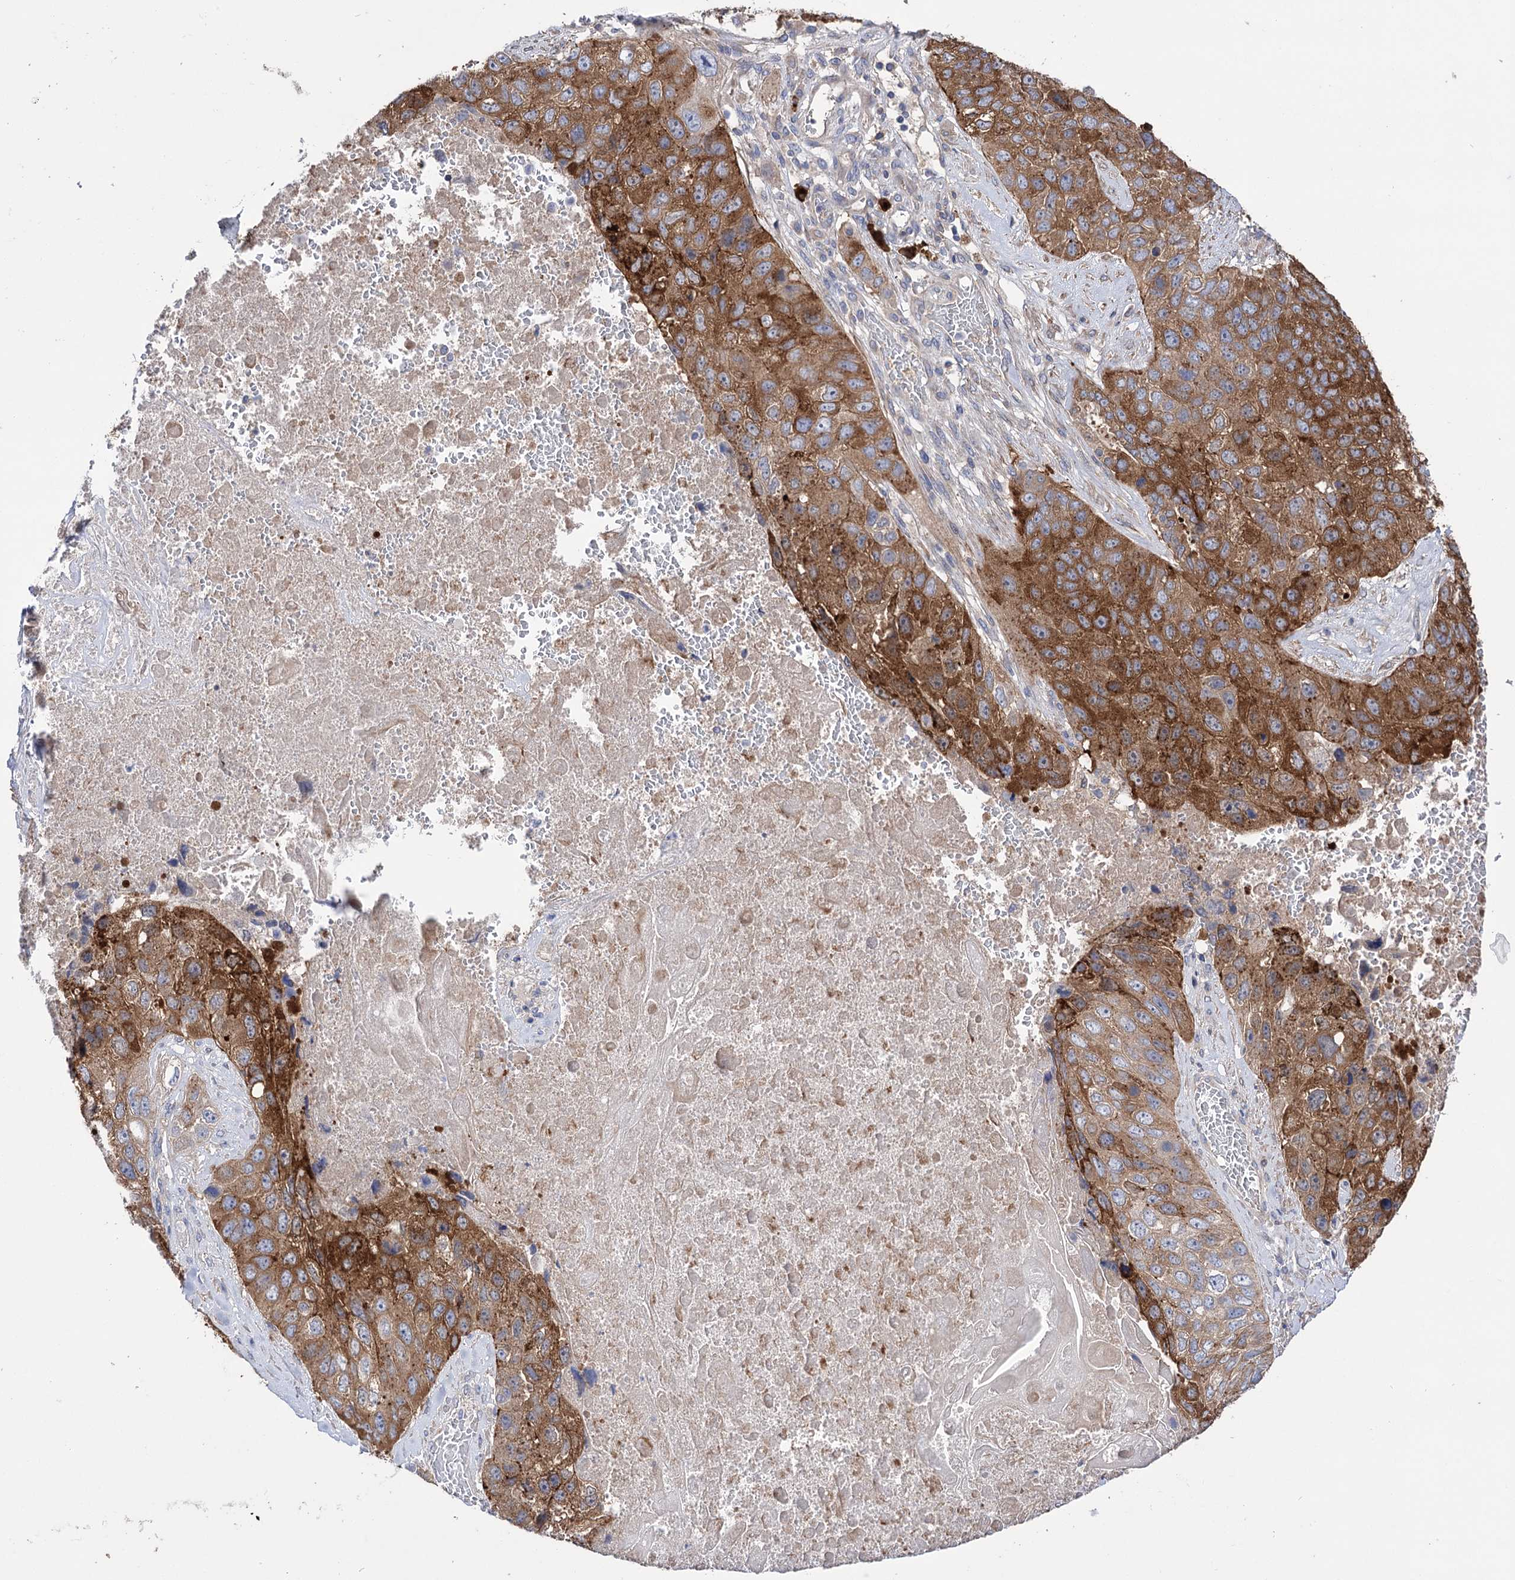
{"staining": {"intensity": "strong", "quantity": ">75%", "location": "cytoplasmic/membranous"}, "tissue": "lung cancer", "cell_type": "Tumor cells", "image_type": "cancer", "snomed": [{"axis": "morphology", "description": "Squamous cell carcinoma, NOS"}, {"axis": "topography", "description": "Lung"}], "caption": "Human lung cancer stained with a protein marker displays strong staining in tumor cells.", "gene": "BBS4", "patient": {"sex": "male", "age": 61}}